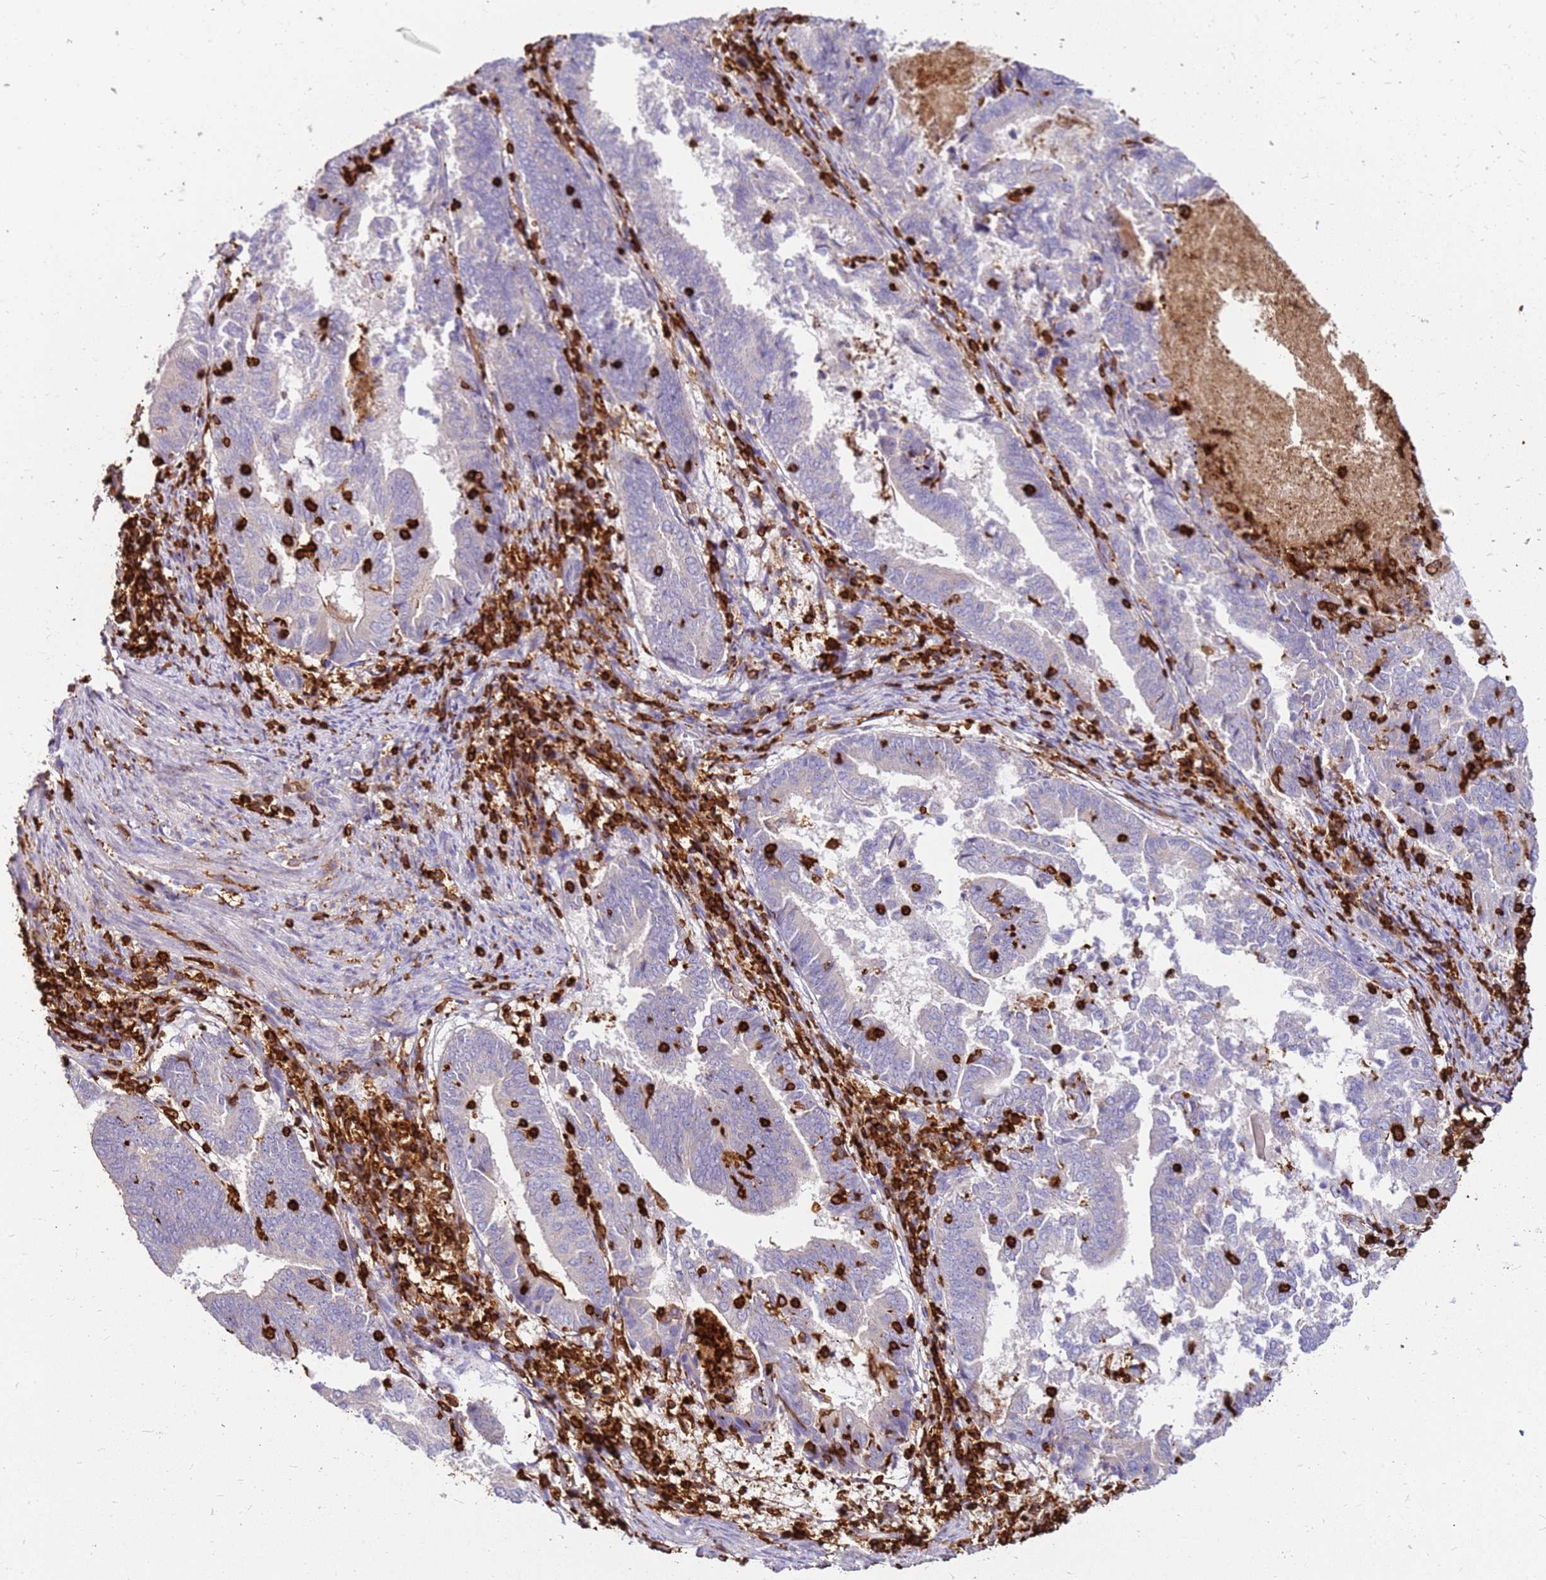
{"staining": {"intensity": "negative", "quantity": "none", "location": "none"}, "tissue": "endometrial cancer", "cell_type": "Tumor cells", "image_type": "cancer", "snomed": [{"axis": "morphology", "description": "Adenocarcinoma, NOS"}, {"axis": "topography", "description": "Endometrium"}], "caption": "A histopathology image of human endometrial cancer is negative for staining in tumor cells. (DAB IHC with hematoxylin counter stain).", "gene": "CORO1A", "patient": {"sex": "female", "age": 80}}